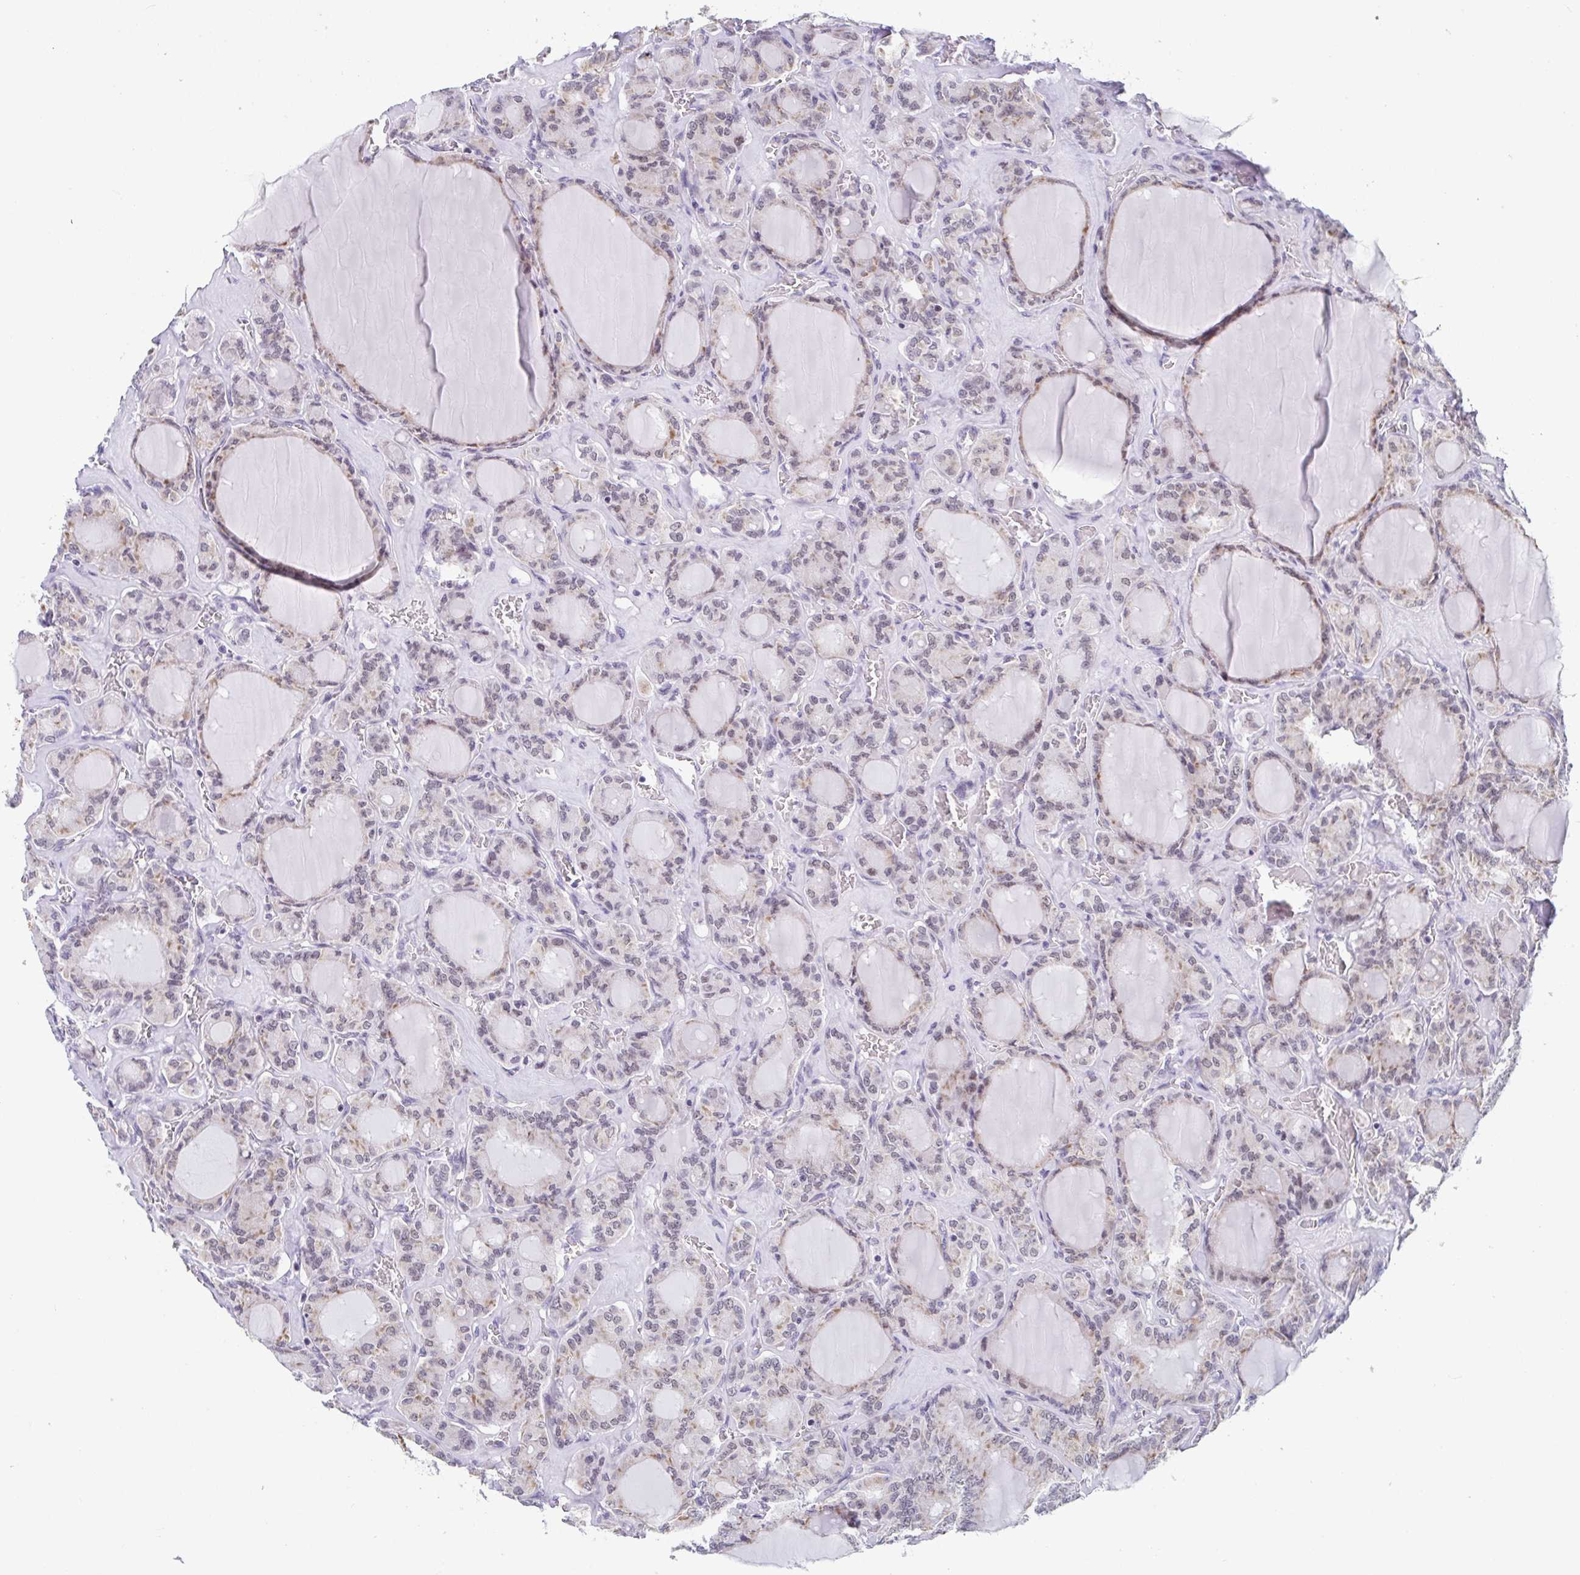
{"staining": {"intensity": "moderate", "quantity": "<25%", "location": "nuclear"}, "tissue": "thyroid cancer", "cell_type": "Tumor cells", "image_type": "cancer", "snomed": [{"axis": "morphology", "description": "Papillary adenocarcinoma, NOS"}, {"axis": "topography", "description": "Thyroid gland"}], "caption": "Immunohistochemical staining of thyroid cancer exhibits low levels of moderate nuclear staining in approximately <25% of tumor cells. Using DAB (brown) and hematoxylin (blue) stains, captured at high magnification using brightfield microscopy.", "gene": "WDR72", "patient": {"sex": "male", "age": 87}}